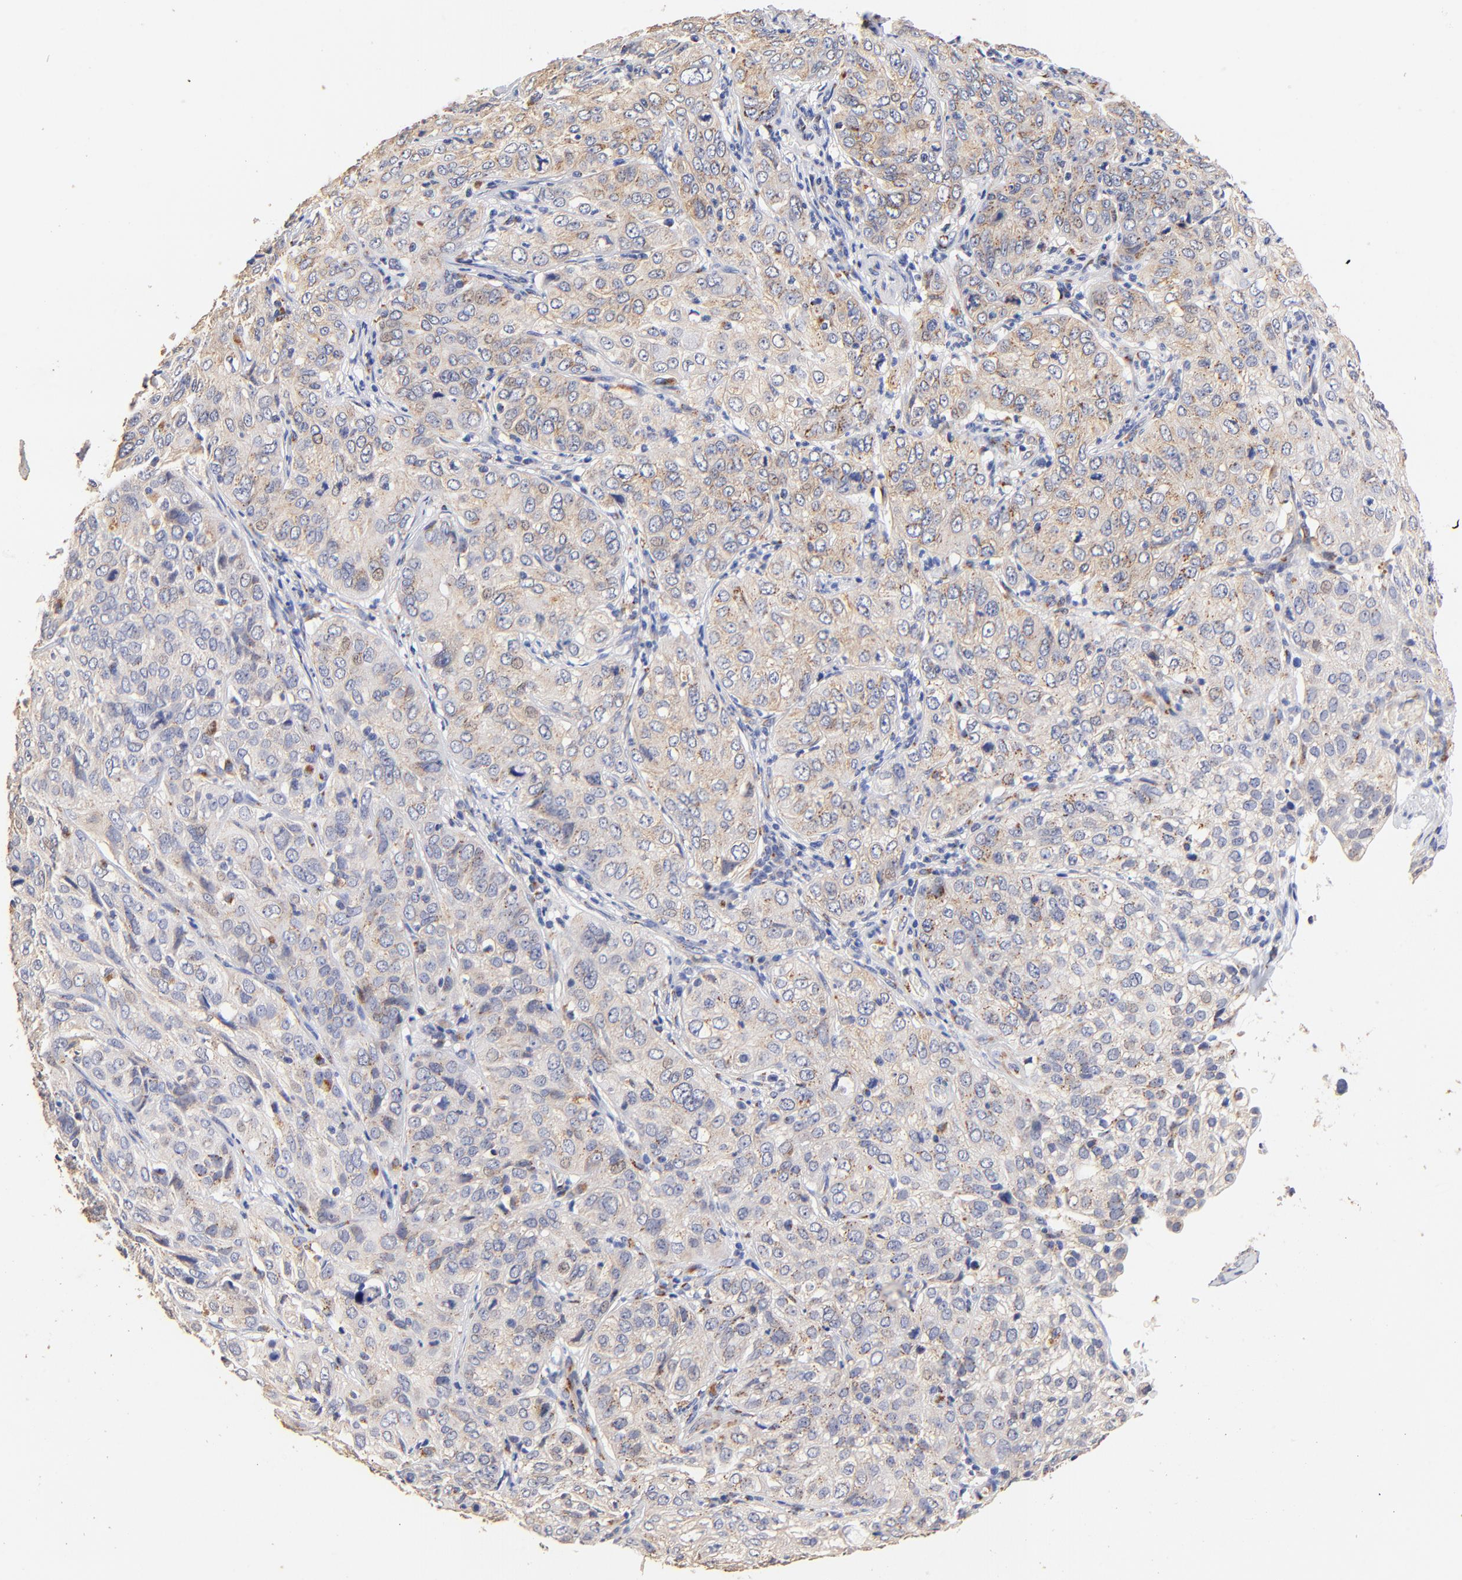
{"staining": {"intensity": "weak", "quantity": ">75%", "location": "cytoplasmic/membranous"}, "tissue": "cervical cancer", "cell_type": "Tumor cells", "image_type": "cancer", "snomed": [{"axis": "morphology", "description": "Squamous cell carcinoma, NOS"}, {"axis": "topography", "description": "Cervix"}], "caption": "Protein analysis of cervical squamous cell carcinoma tissue shows weak cytoplasmic/membranous expression in about >75% of tumor cells. Nuclei are stained in blue.", "gene": "FMNL3", "patient": {"sex": "female", "age": 38}}